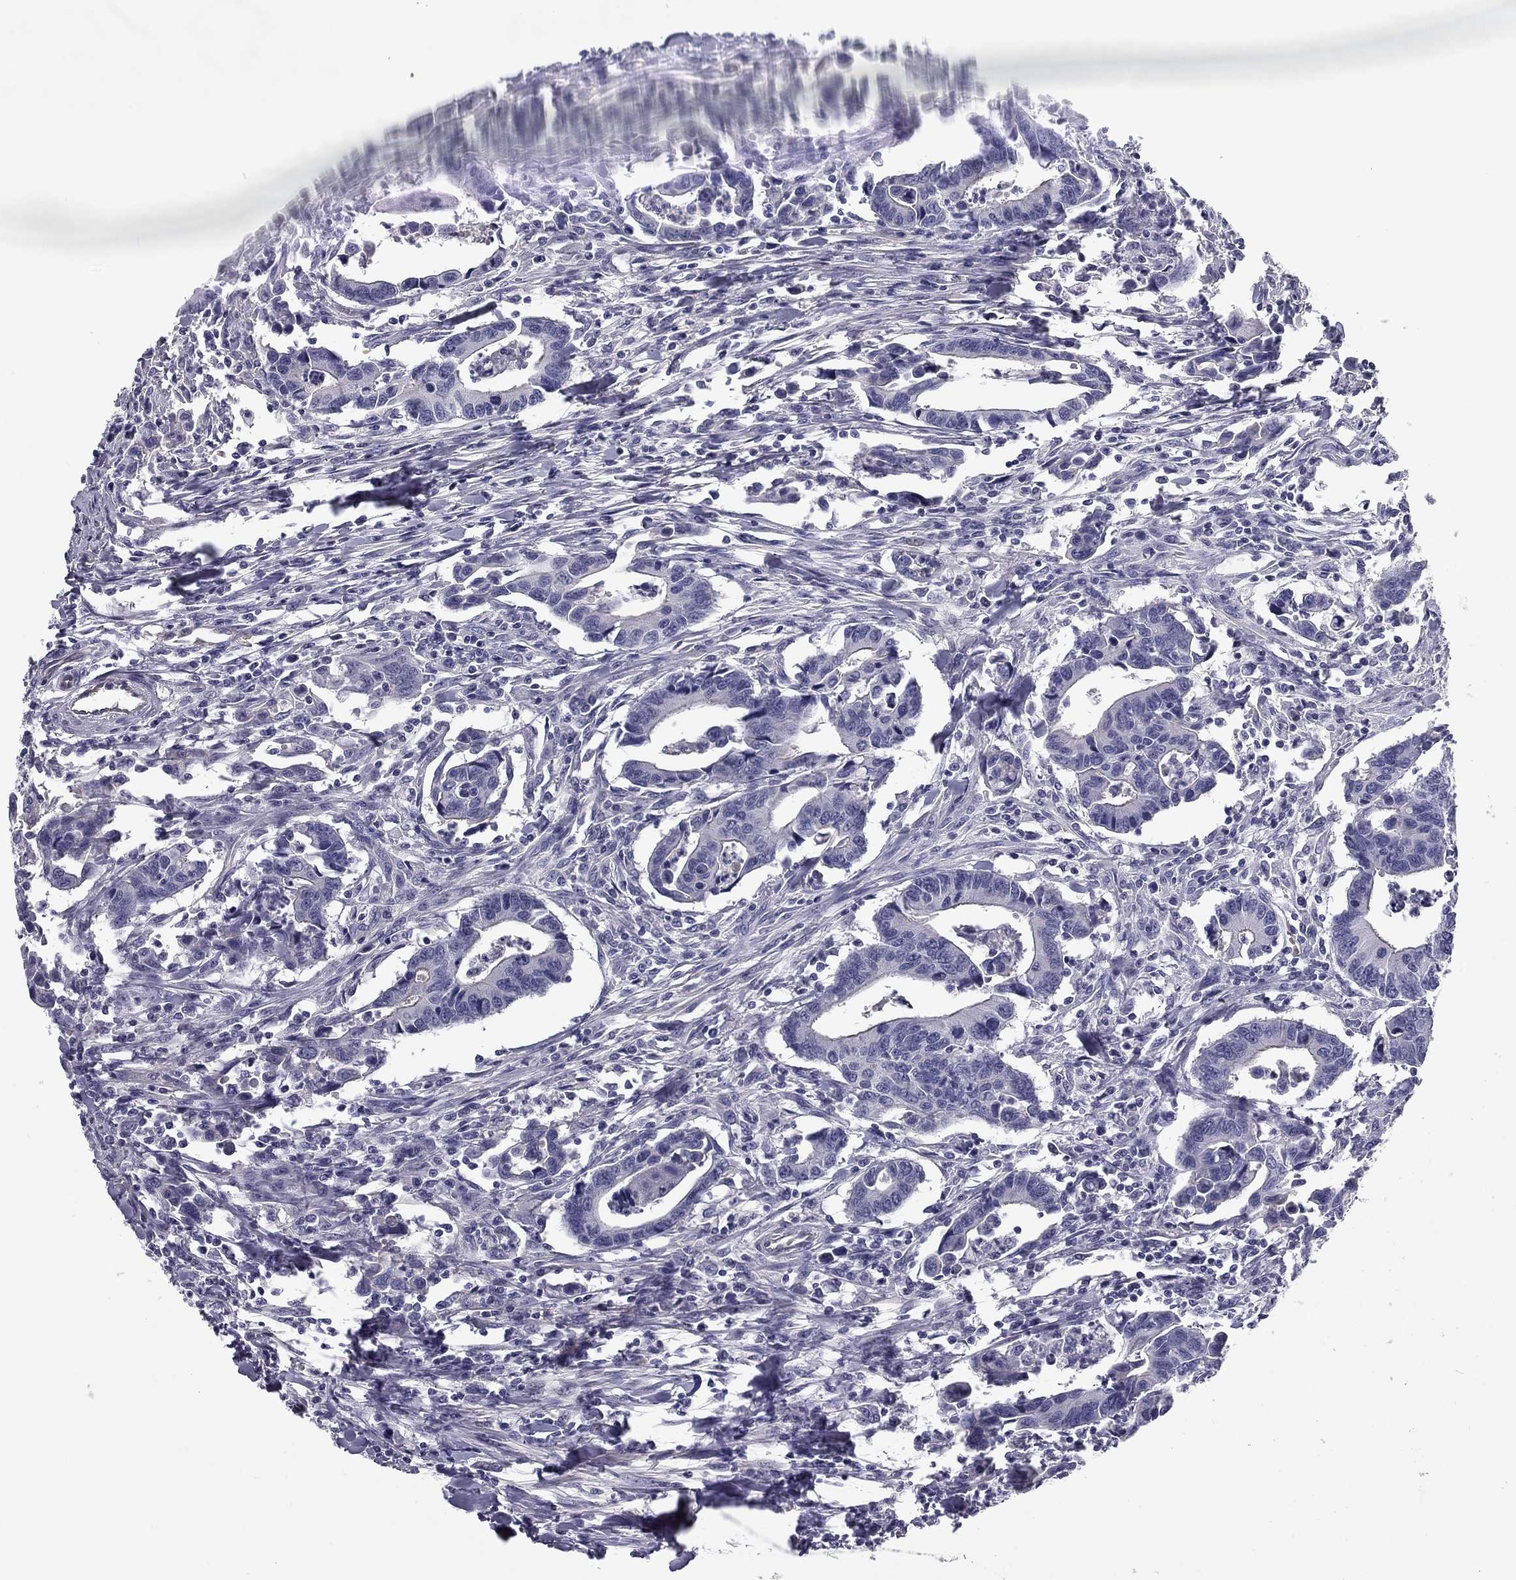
{"staining": {"intensity": "weak", "quantity": "<25%", "location": "cytoplasmic/membranous"}, "tissue": "colorectal cancer", "cell_type": "Tumor cells", "image_type": "cancer", "snomed": [{"axis": "morphology", "description": "Adenocarcinoma, NOS"}, {"axis": "topography", "description": "Rectum"}], "caption": "Immunohistochemistry of human colorectal adenocarcinoma demonstrates no staining in tumor cells.", "gene": "FLNC", "patient": {"sex": "male", "age": 67}}